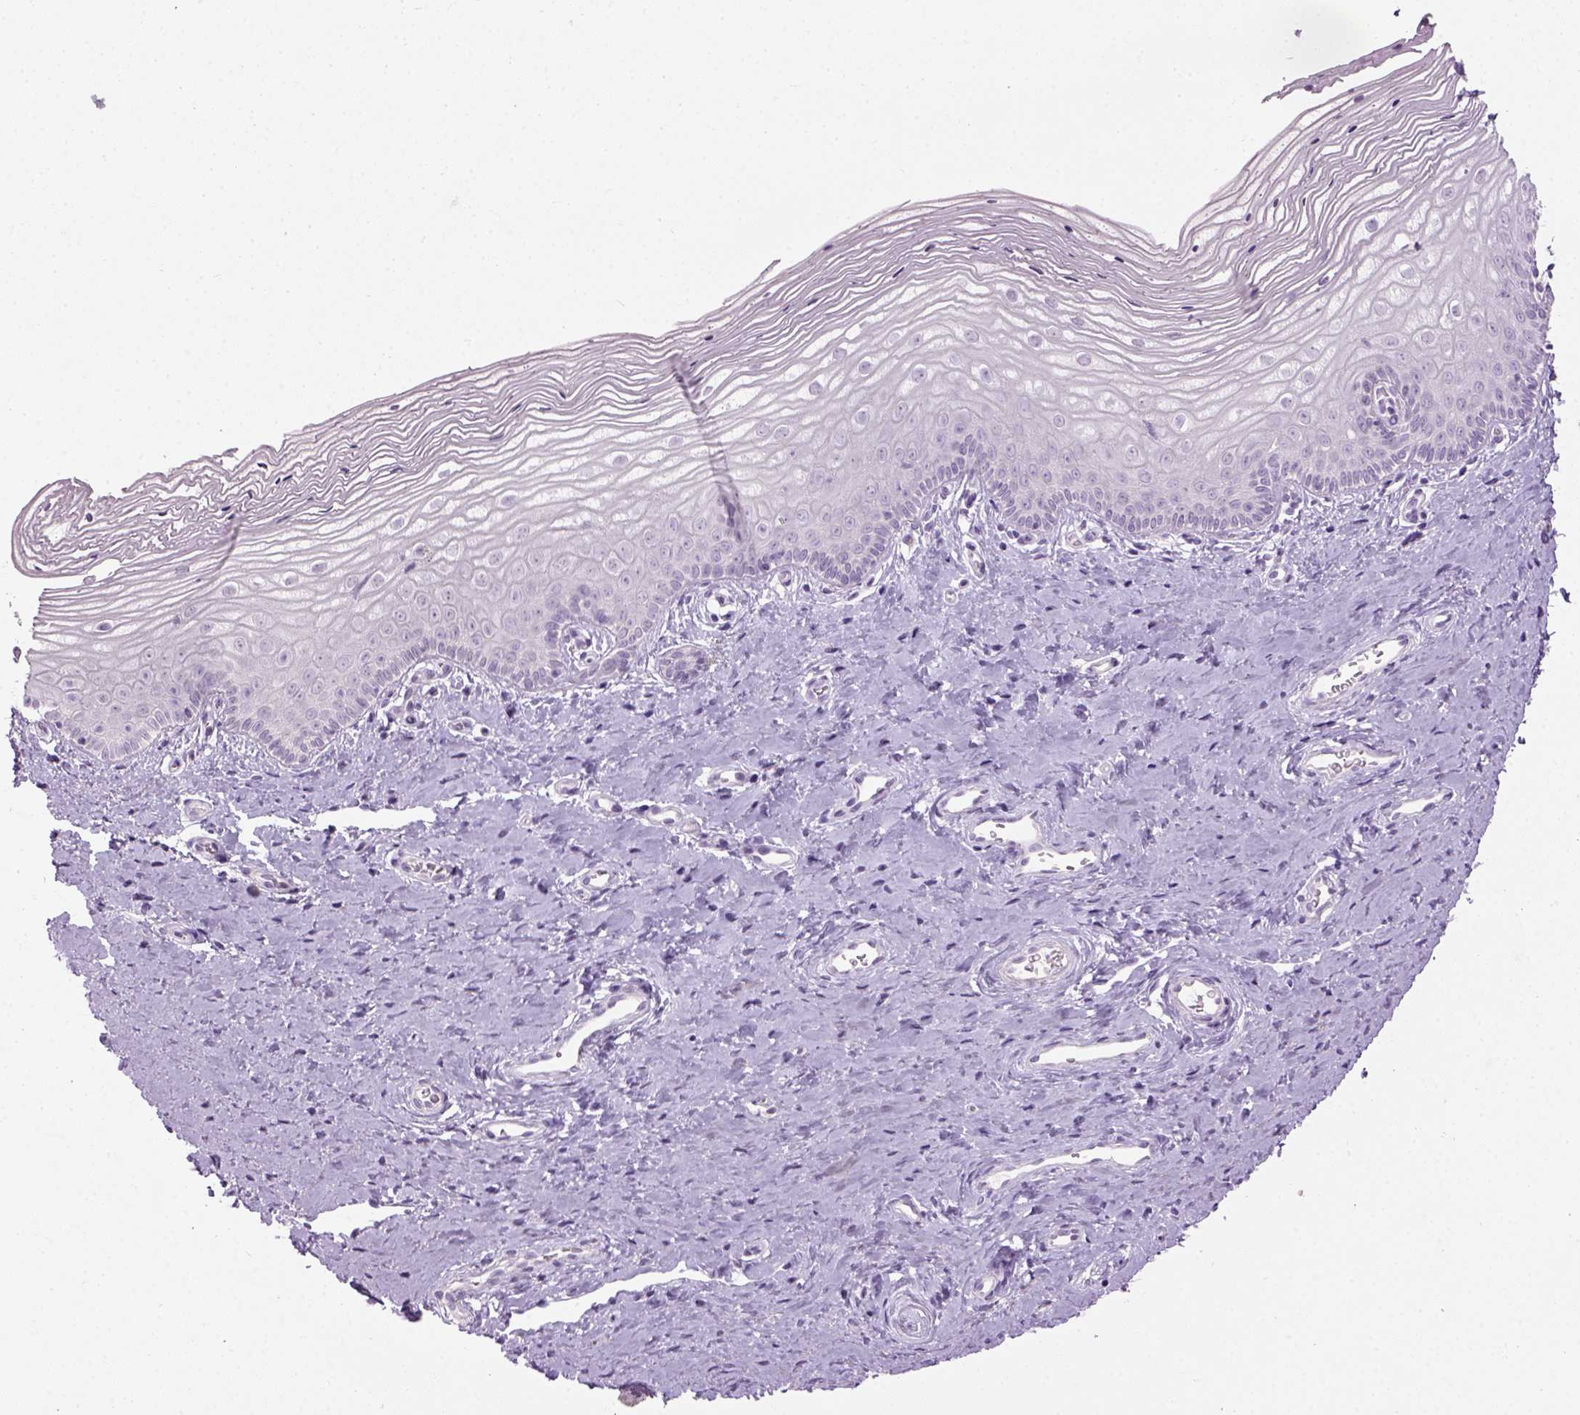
{"staining": {"intensity": "negative", "quantity": "none", "location": "none"}, "tissue": "vagina", "cell_type": "Squamous epithelial cells", "image_type": "normal", "snomed": [{"axis": "morphology", "description": "Normal tissue, NOS"}, {"axis": "topography", "description": "Vagina"}], "caption": "The IHC micrograph has no significant staining in squamous epithelial cells of vagina.", "gene": "GABRB2", "patient": {"sex": "female", "age": 39}}